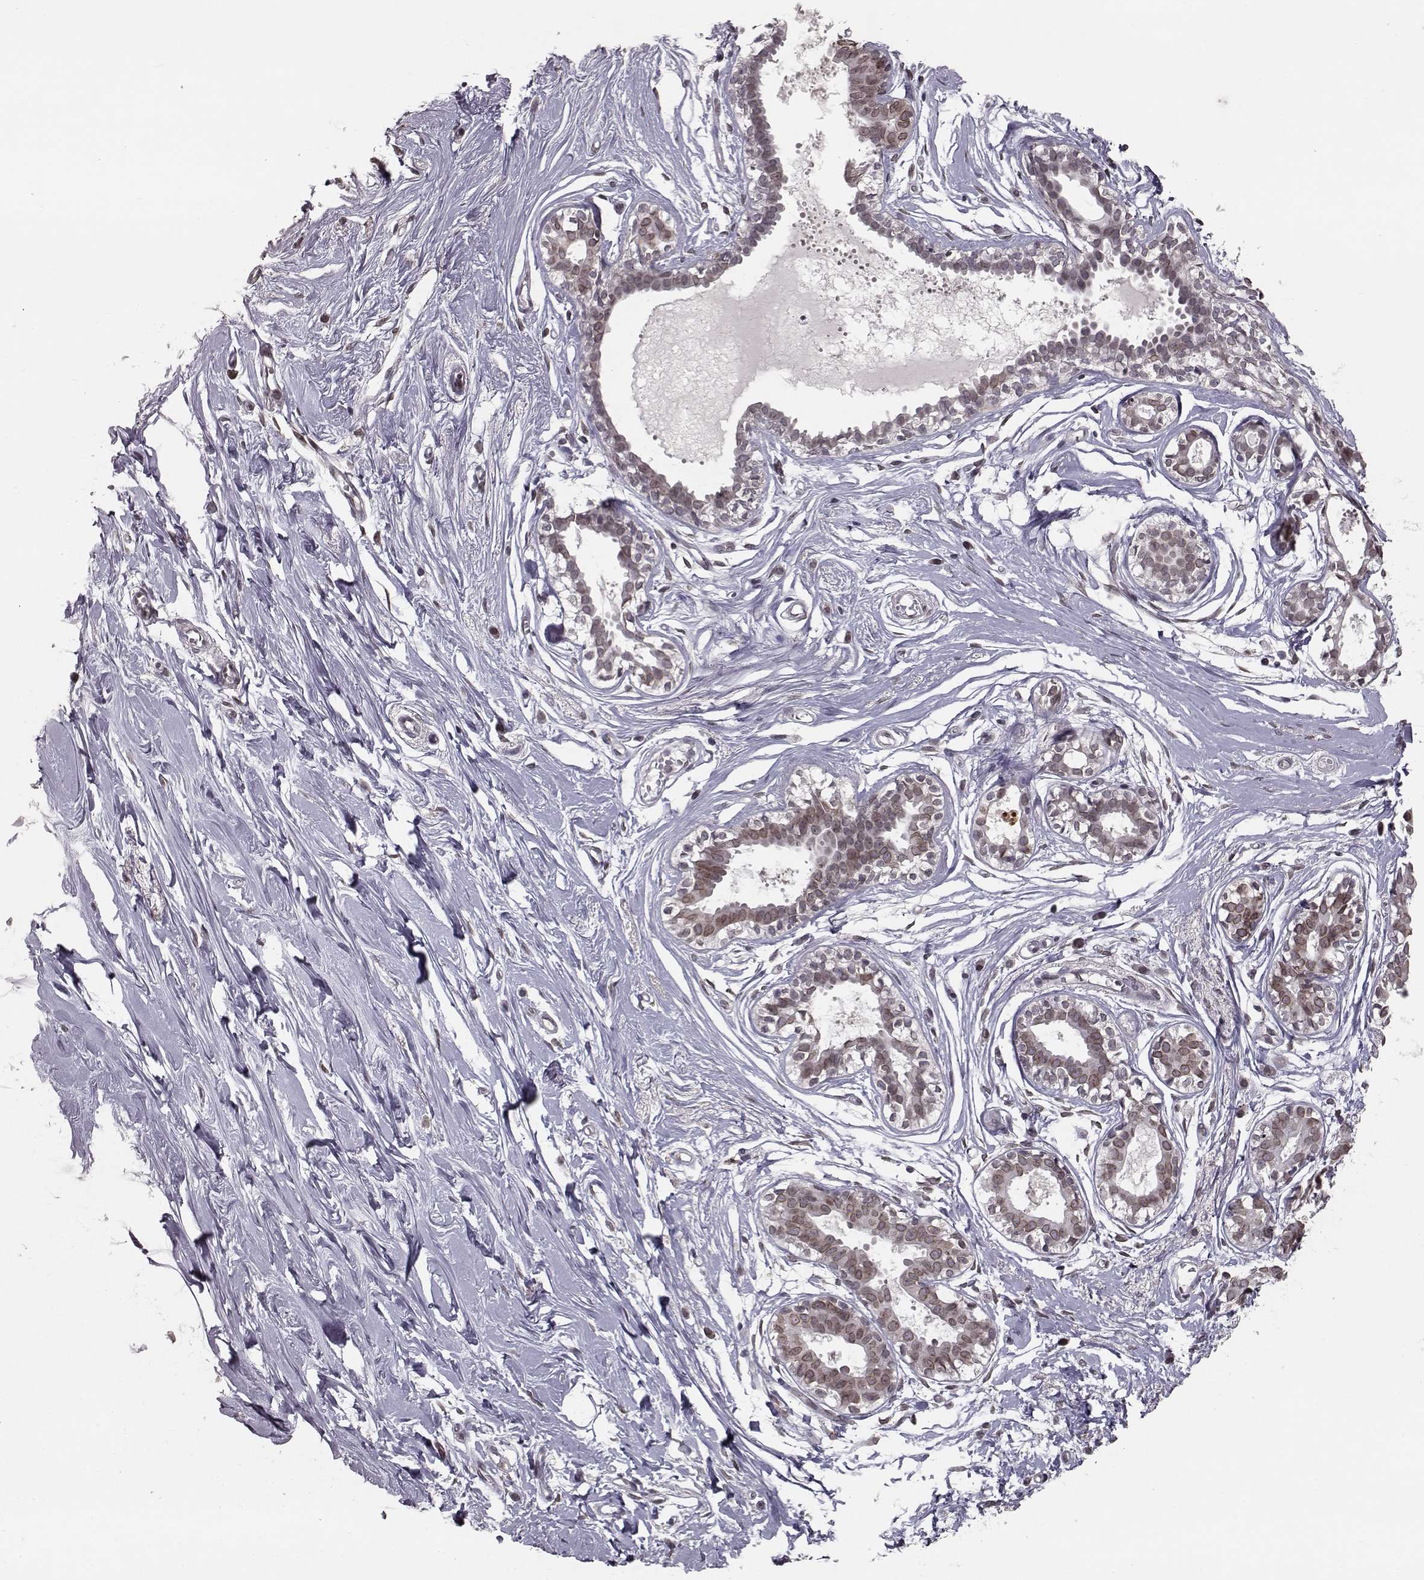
{"staining": {"intensity": "negative", "quantity": "none", "location": "none"}, "tissue": "breast", "cell_type": "Adipocytes", "image_type": "normal", "snomed": [{"axis": "morphology", "description": "Normal tissue, NOS"}, {"axis": "topography", "description": "Breast"}], "caption": "The immunohistochemistry histopathology image has no significant staining in adipocytes of breast.", "gene": "NUP37", "patient": {"sex": "female", "age": 49}}